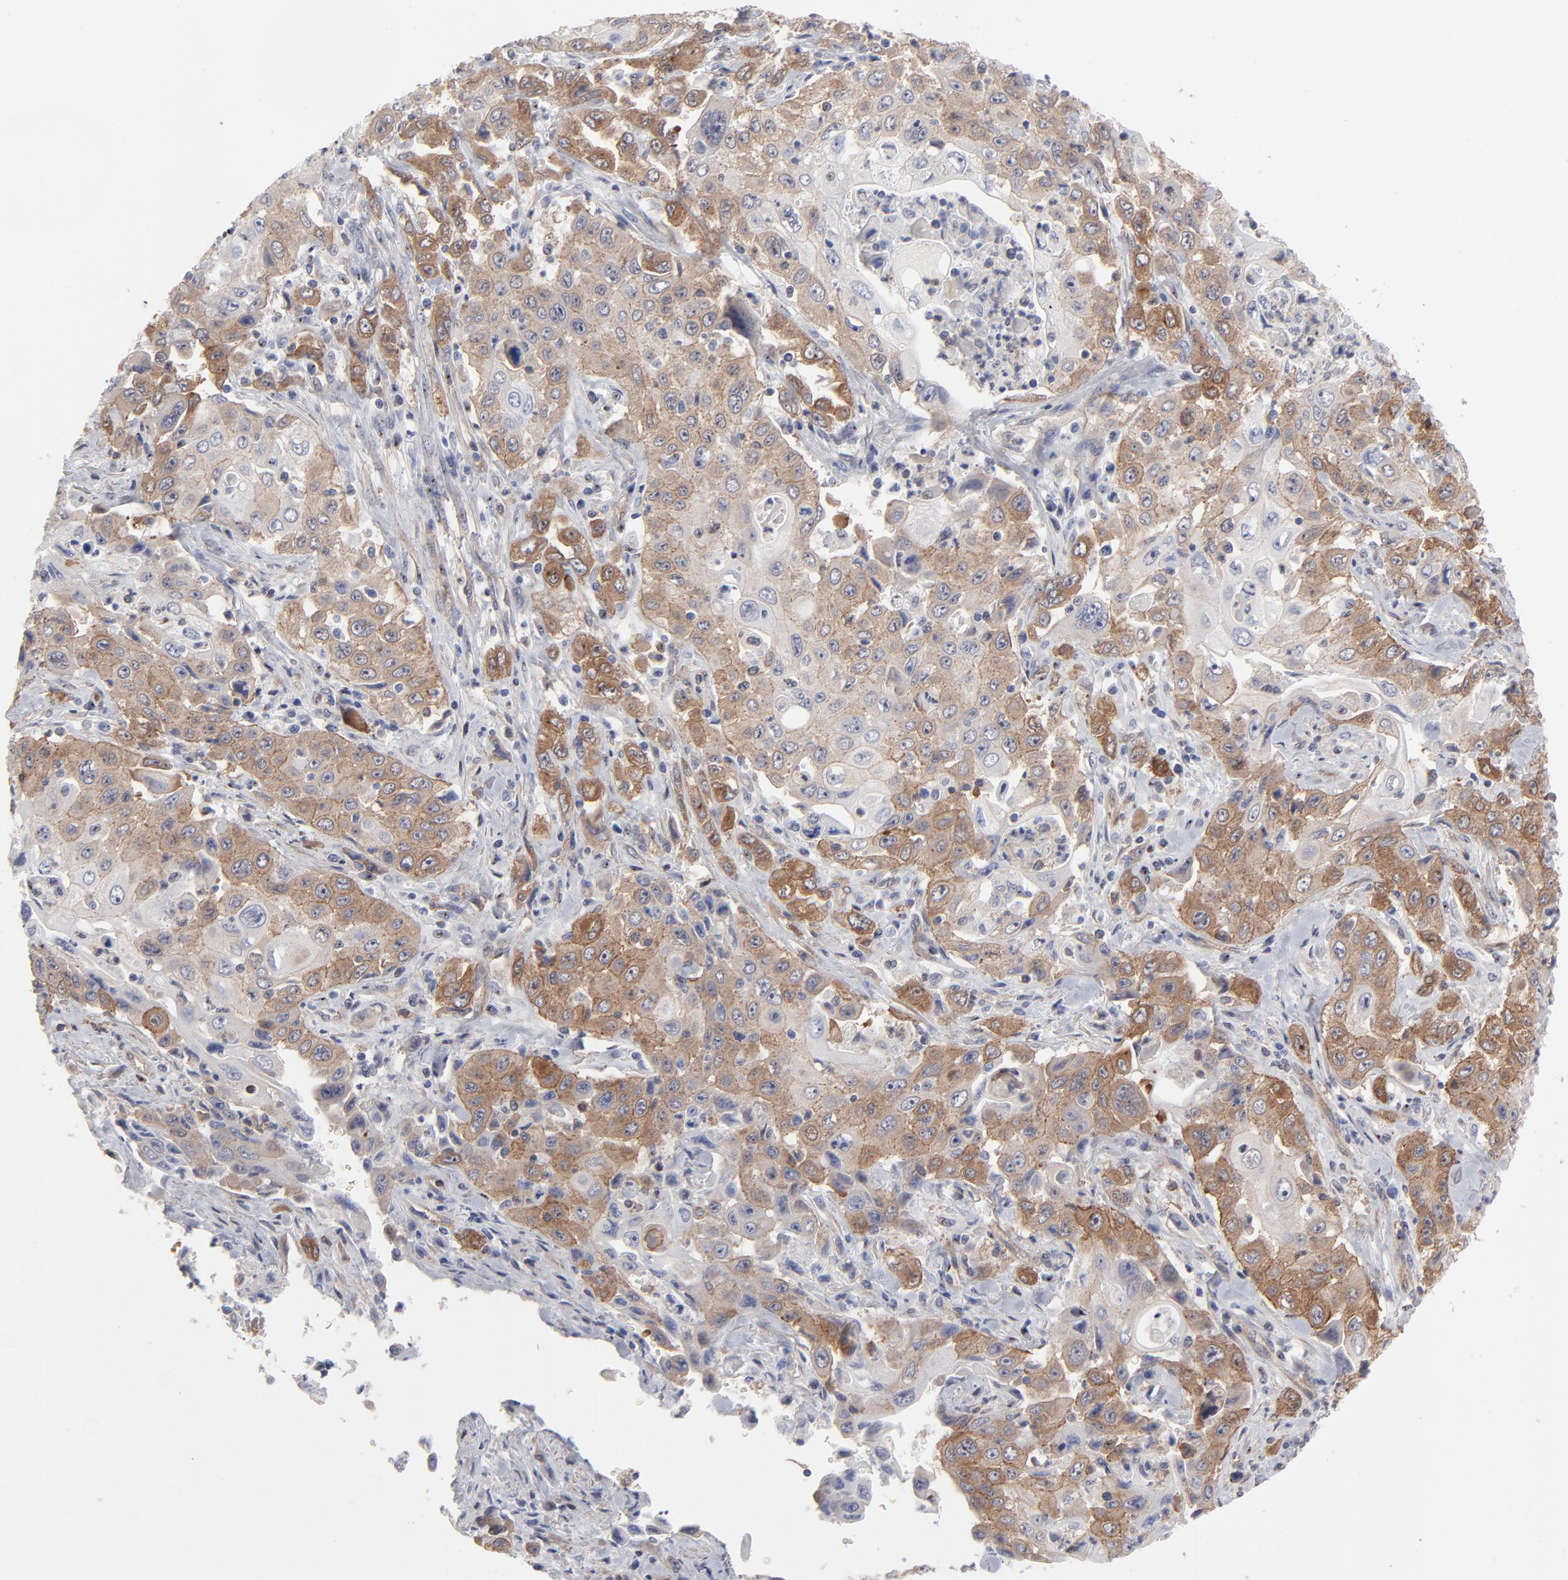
{"staining": {"intensity": "moderate", "quantity": ">75%", "location": "cytoplasmic/membranous"}, "tissue": "pancreatic cancer", "cell_type": "Tumor cells", "image_type": "cancer", "snomed": [{"axis": "morphology", "description": "Adenocarcinoma, NOS"}, {"axis": "topography", "description": "Pancreas"}], "caption": "Pancreatic cancer (adenocarcinoma) stained for a protein (brown) exhibits moderate cytoplasmic/membranous positive expression in approximately >75% of tumor cells.", "gene": "PXN", "patient": {"sex": "male", "age": 70}}